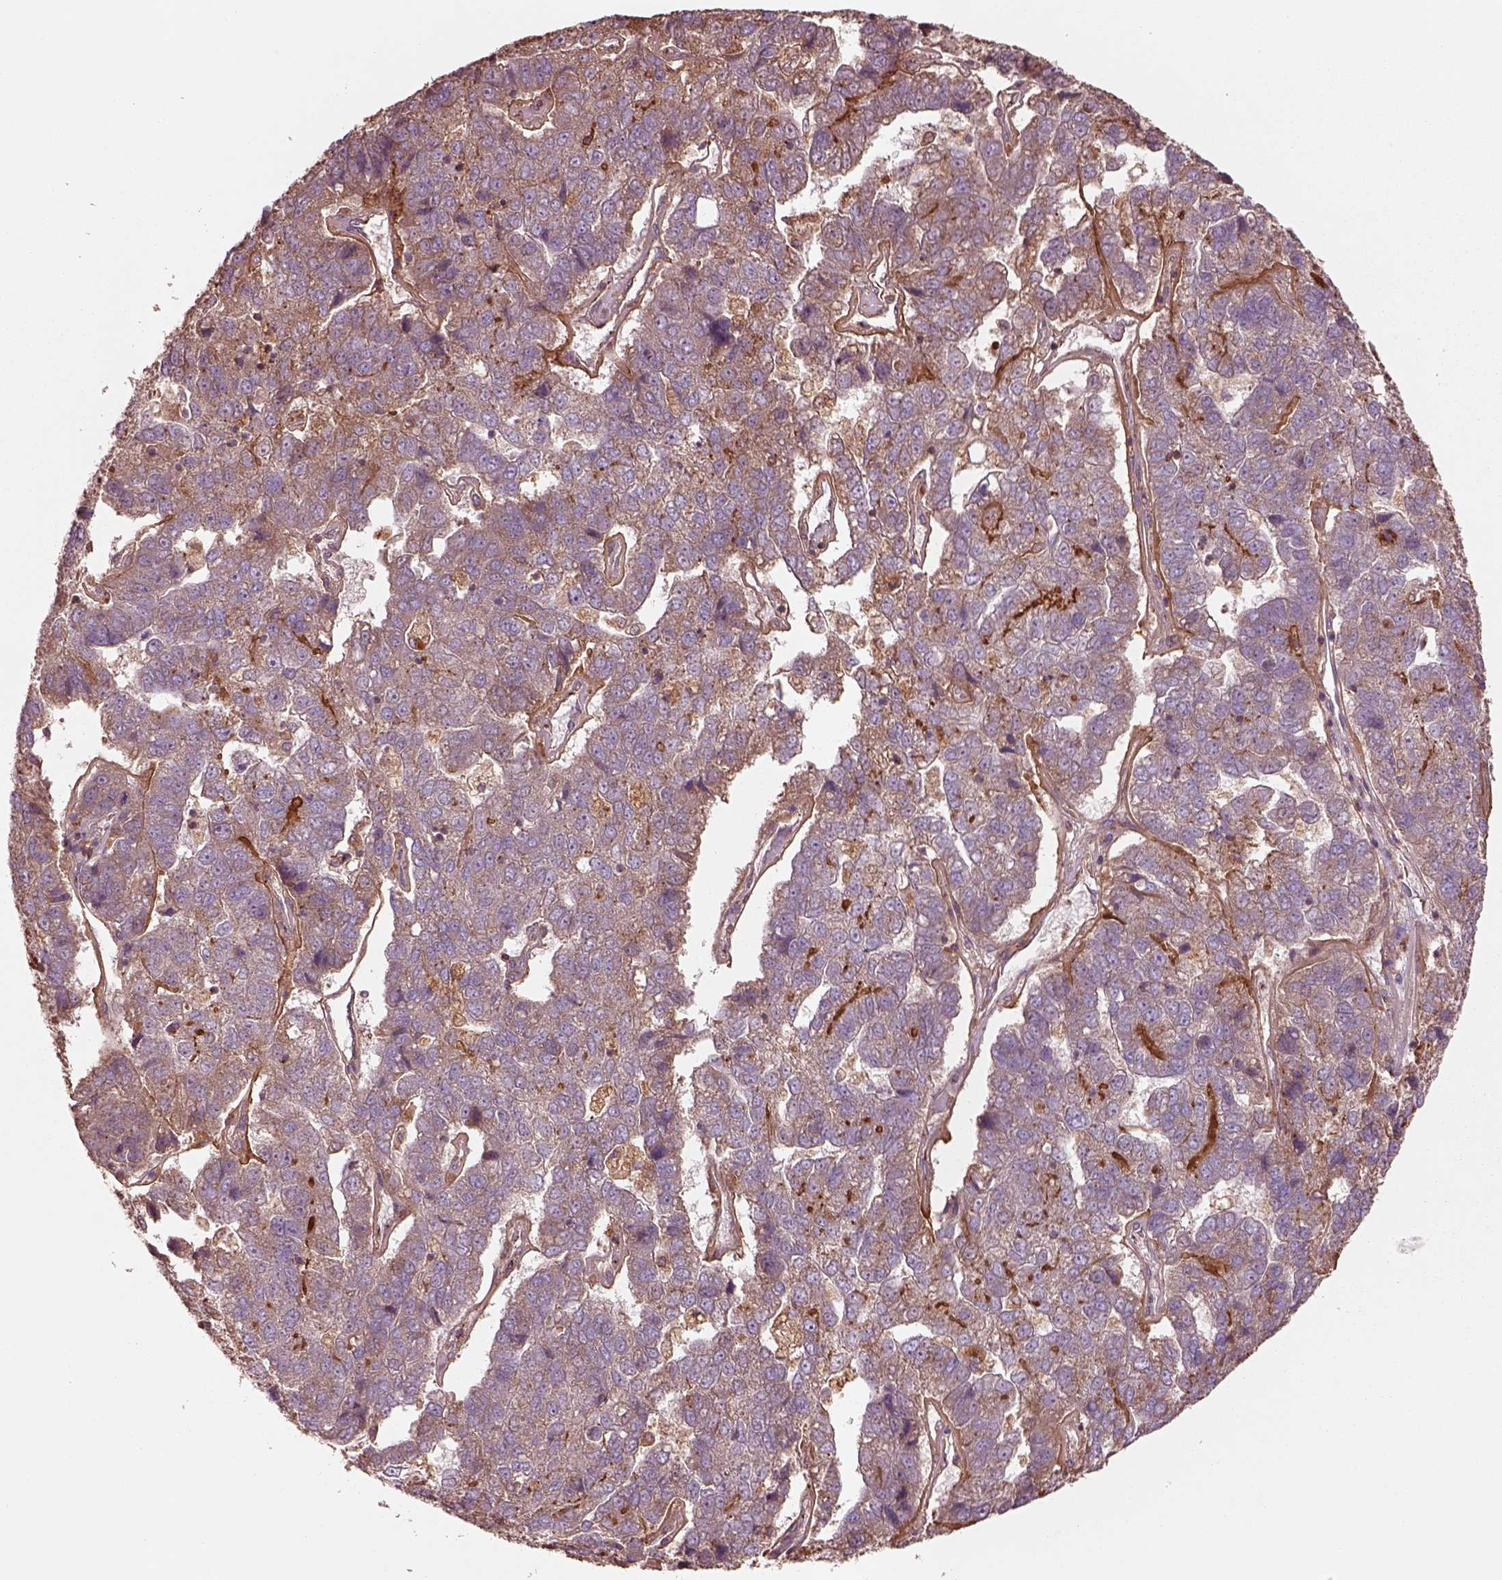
{"staining": {"intensity": "weak", "quantity": "25%-75%", "location": "cytoplasmic/membranous"}, "tissue": "pancreatic cancer", "cell_type": "Tumor cells", "image_type": "cancer", "snomed": [{"axis": "morphology", "description": "Adenocarcinoma, NOS"}, {"axis": "topography", "description": "Pancreas"}], "caption": "Immunohistochemical staining of human adenocarcinoma (pancreatic) displays weak cytoplasmic/membranous protein positivity in about 25%-75% of tumor cells. (brown staining indicates protein expression, while blue staining denotes nuclei).", "gene": "TRADD", "patient": {"sex": "female", "age": 61}}